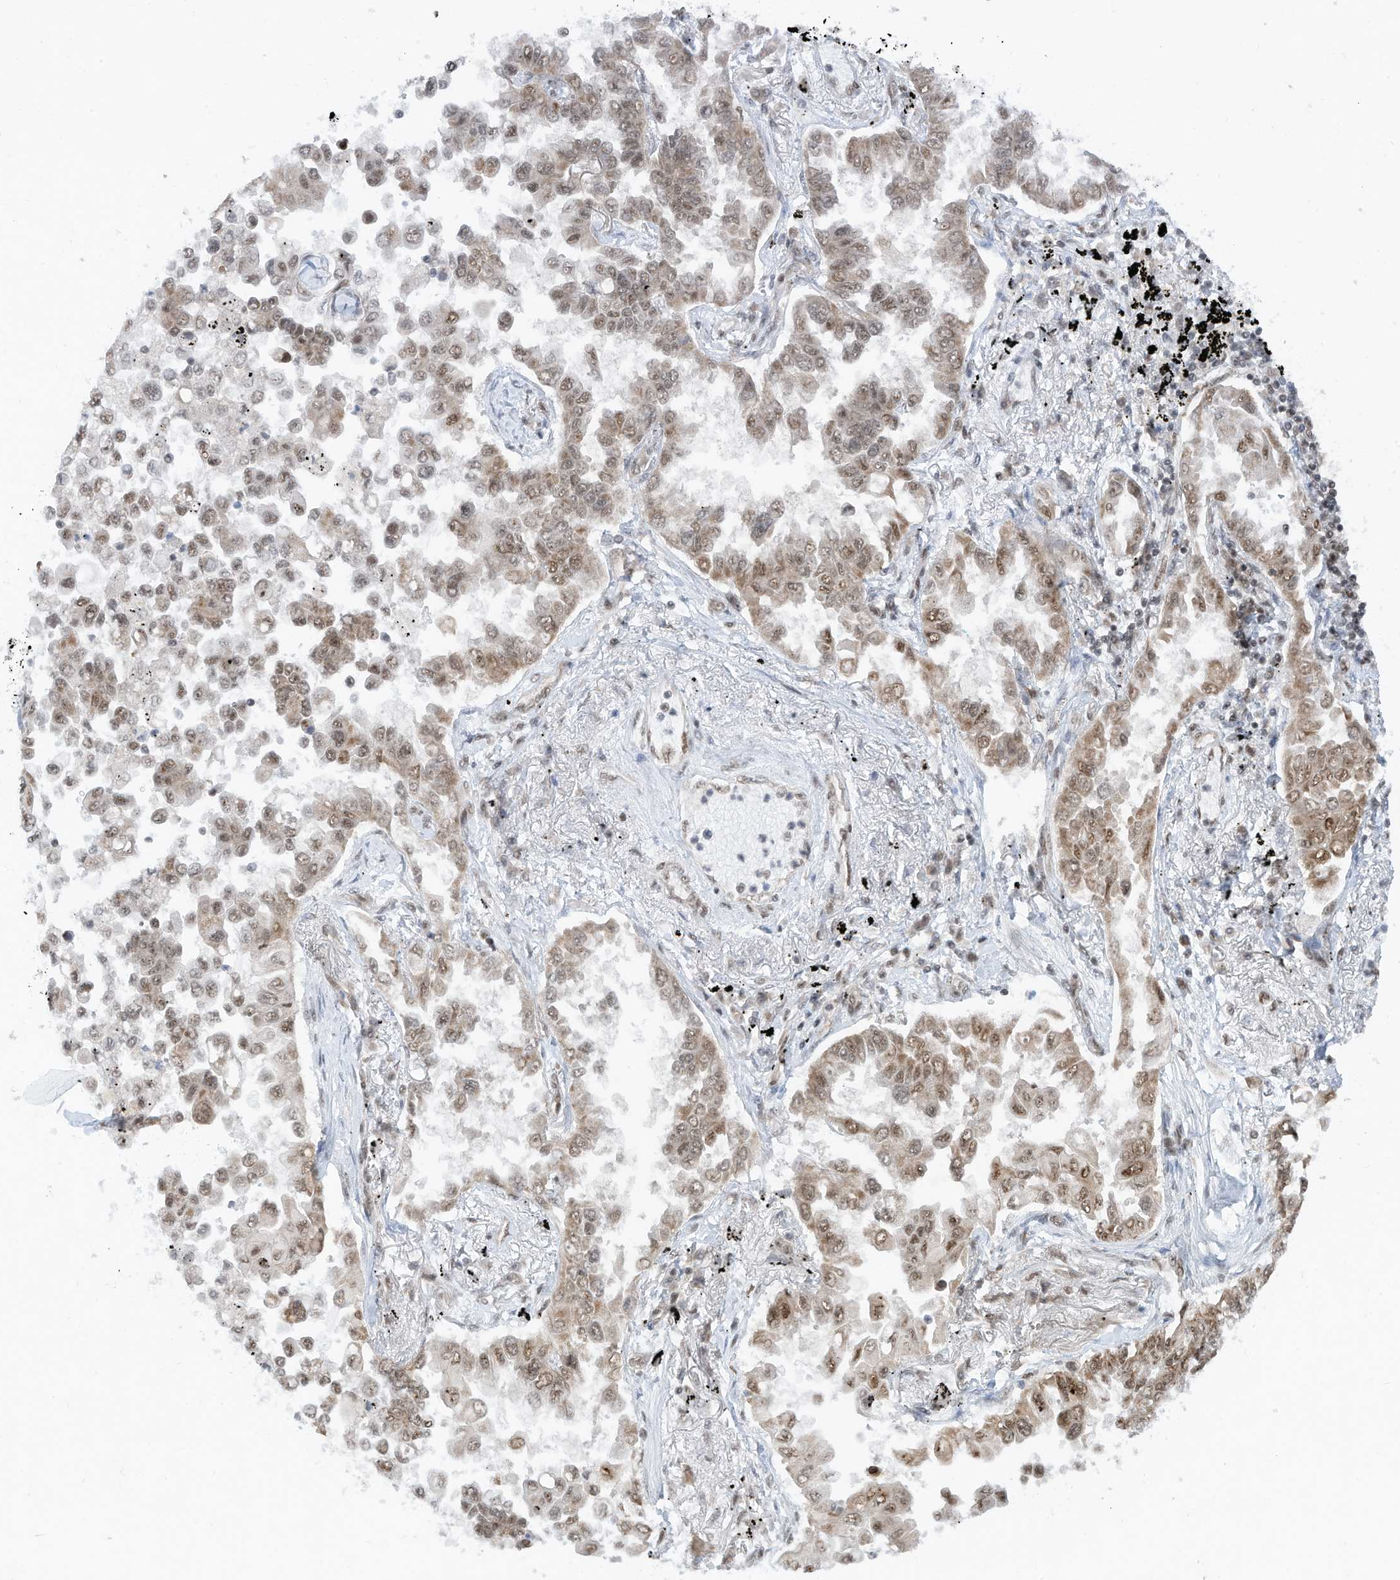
{"staining": {"intensity": "moderate", "quantity": "25%-75%", "location": "nuclear"}, "tissue": "lung cancer", "cell_type": "Tumor cells", "image_type": "cancer", "snomed": [{"axis": "morphology", "description": "Adenocarcinoma, NOS"}, {"axis": "topography", "description": "Lung"}], "caption": "Immunohistochemistry (IHC) (DAB (3,3'-diaminobenzidine)) staining of human lung adenocarcinoma exhibits moderate nuclear protein staining in about 25%-75% of tumor cells.", "gene": "AURKAIP1", "patient": {"sex": "female", "age": 67}}